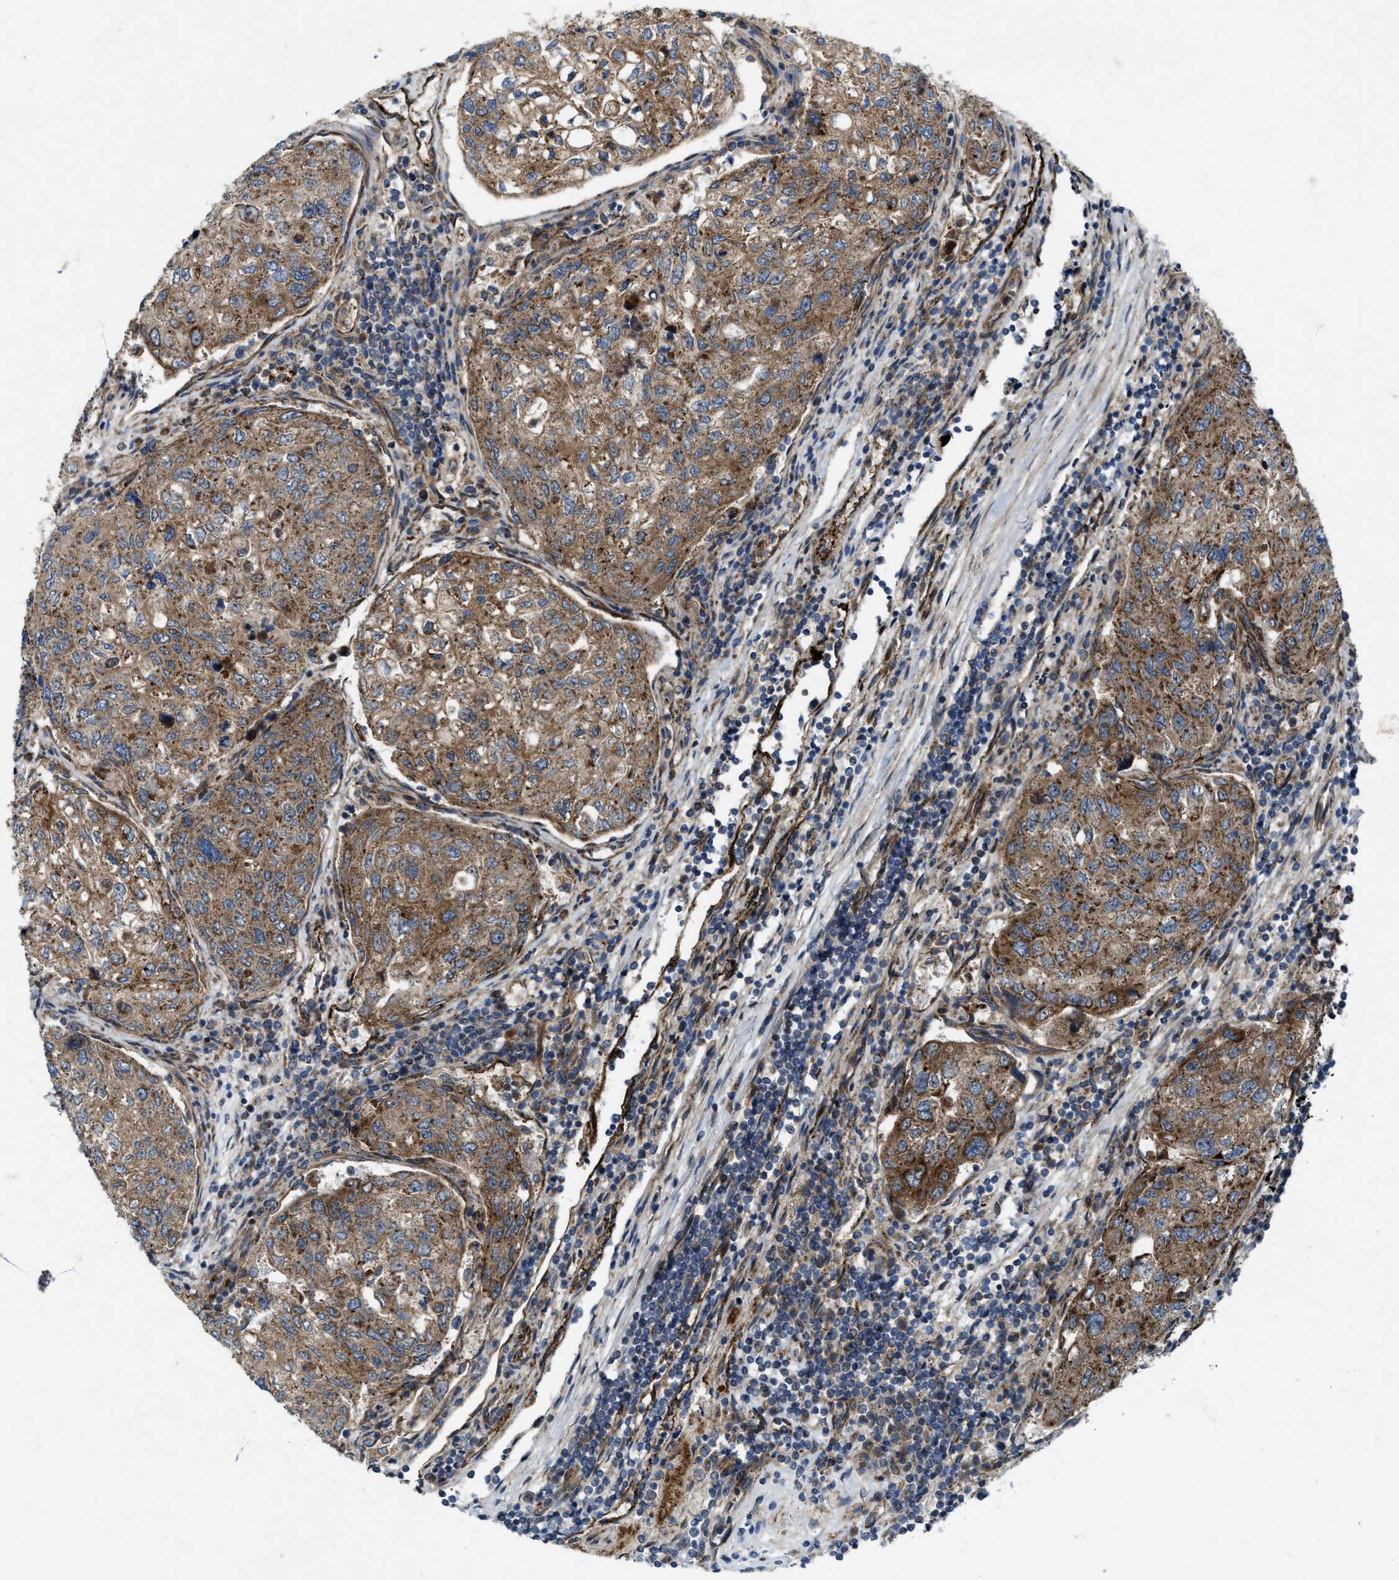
{"staining": {"intensity": "moderate", "quantity": ">75%", "location": "cytoplasmic/membranous"}, "tissue": "urothelial cancer", "cell_type": "Tumor cells", "image_type": "cancer", "snomed": [{"axis": "morphology", "description": "Urothelial carcinoma, High grade"}, {"axis": "topography", "description": "Lymph node"}, {"axis": "topography", "description": "Urinary bladder"}], "caption": "High-magnification brightfield microscopy of high-grade urothelial carcinoma stained with DAB (3,3'-diaminobenzidine) (brown) and counterstained with hematoxylin (blue). tumor cells exhibit moderate cytoplasmic/membranous staining is seen in about>75% of cells.", "gene": "URGCP", "patient": {"sex": "male", "age": 51}}